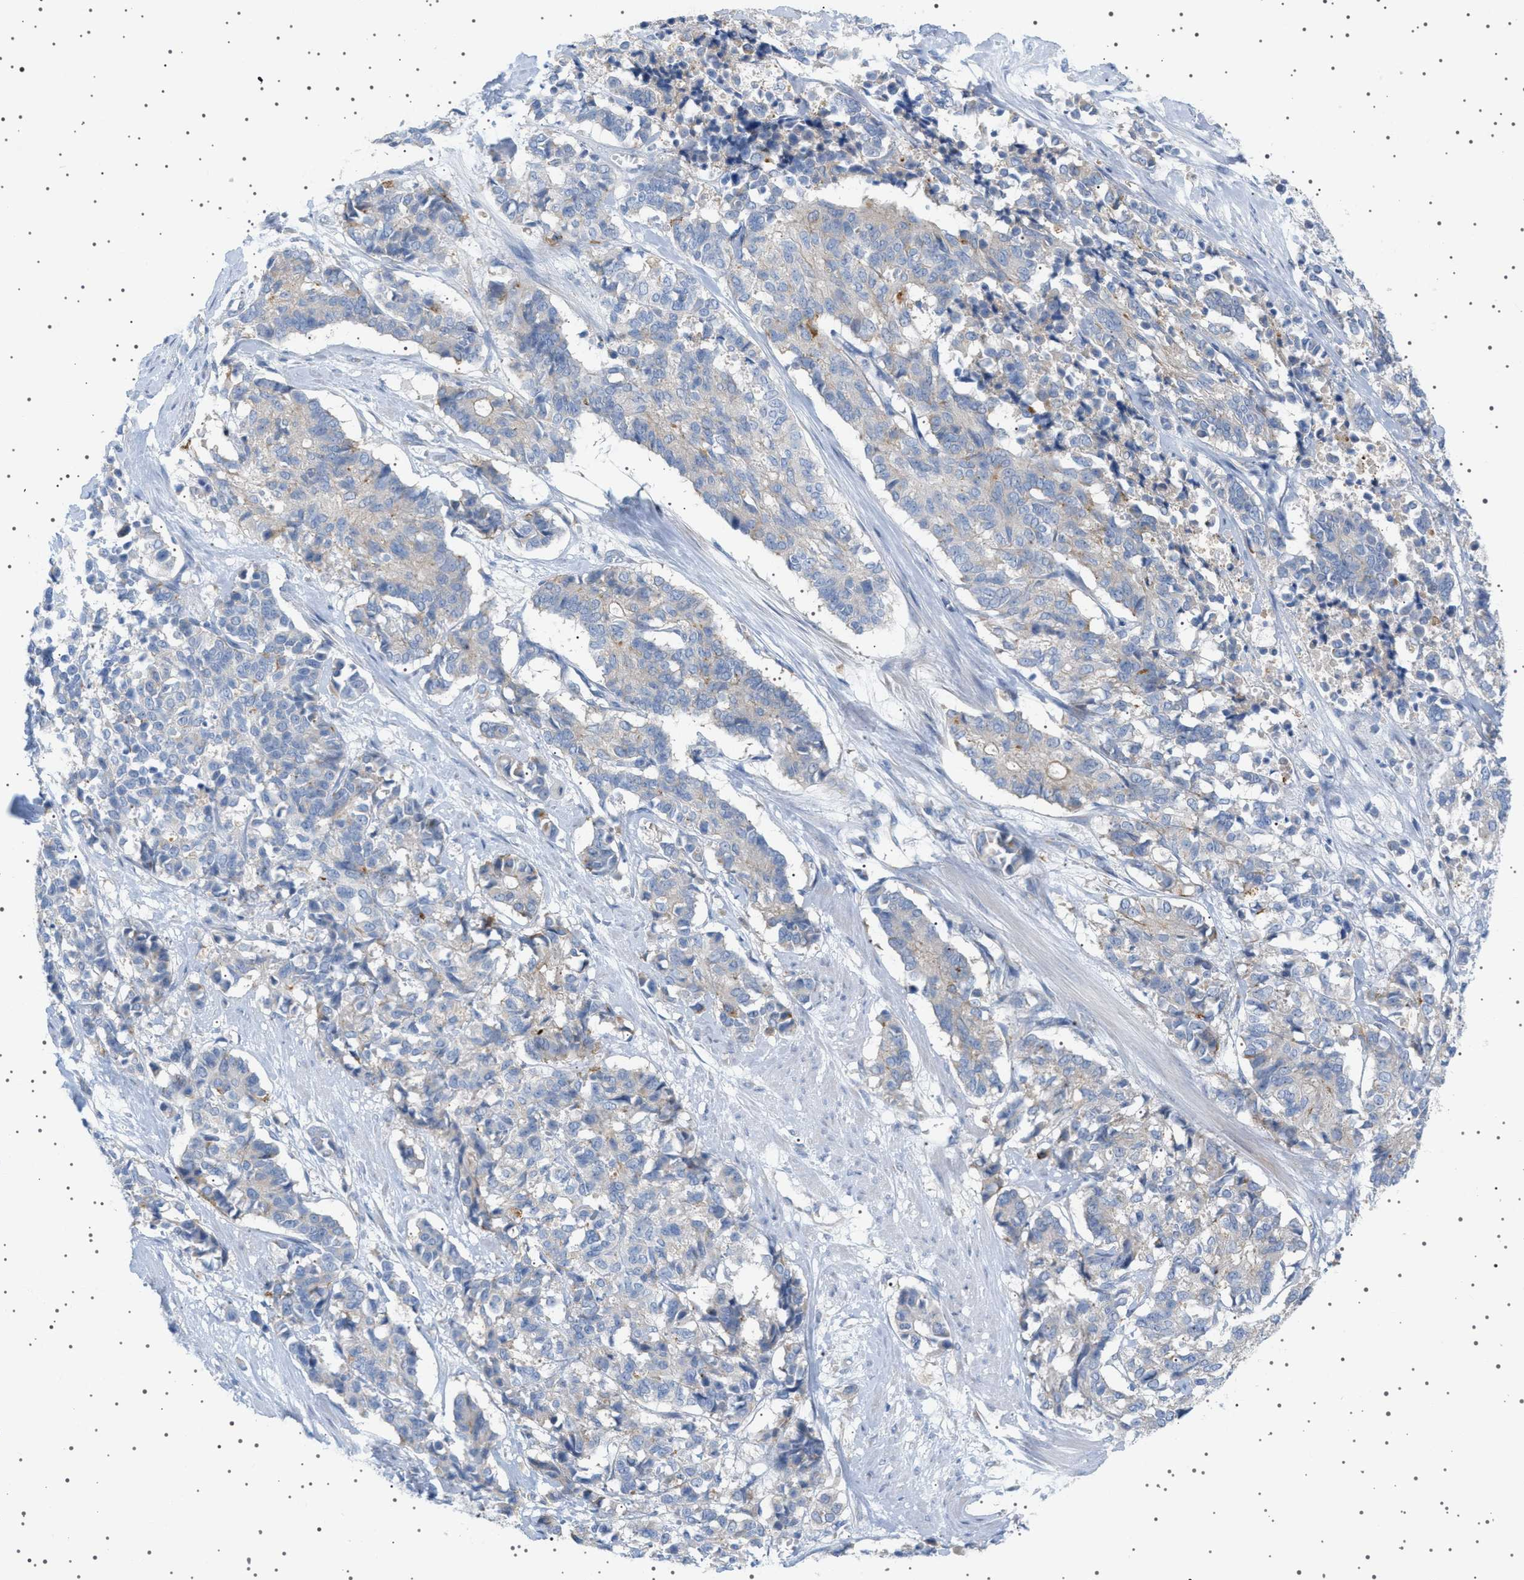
{"staining": {"intensity": "negative", "quantity": "none", "location": "none"}, "tissue": "cervical cancer", "cell_type": "Tumor cells", "image_type": "cancer", "snomed": [{"axis": "morphology", "description": "Squamous cell carcinoma, NOS"}, {"axis": "topography", "description": "Cervix"}], "caption": "An immunohistochemistry photomicrograph of squamous cell carcinoma (cervical) is shown. There is no staining in tumor cells of squamous cell carcinoma (cervical). (Brightfield microscopy of DAB immunohistochemistry at high magnification).", "gene": "ADCY10", "patient": {"sex": "female", "age": 35}}